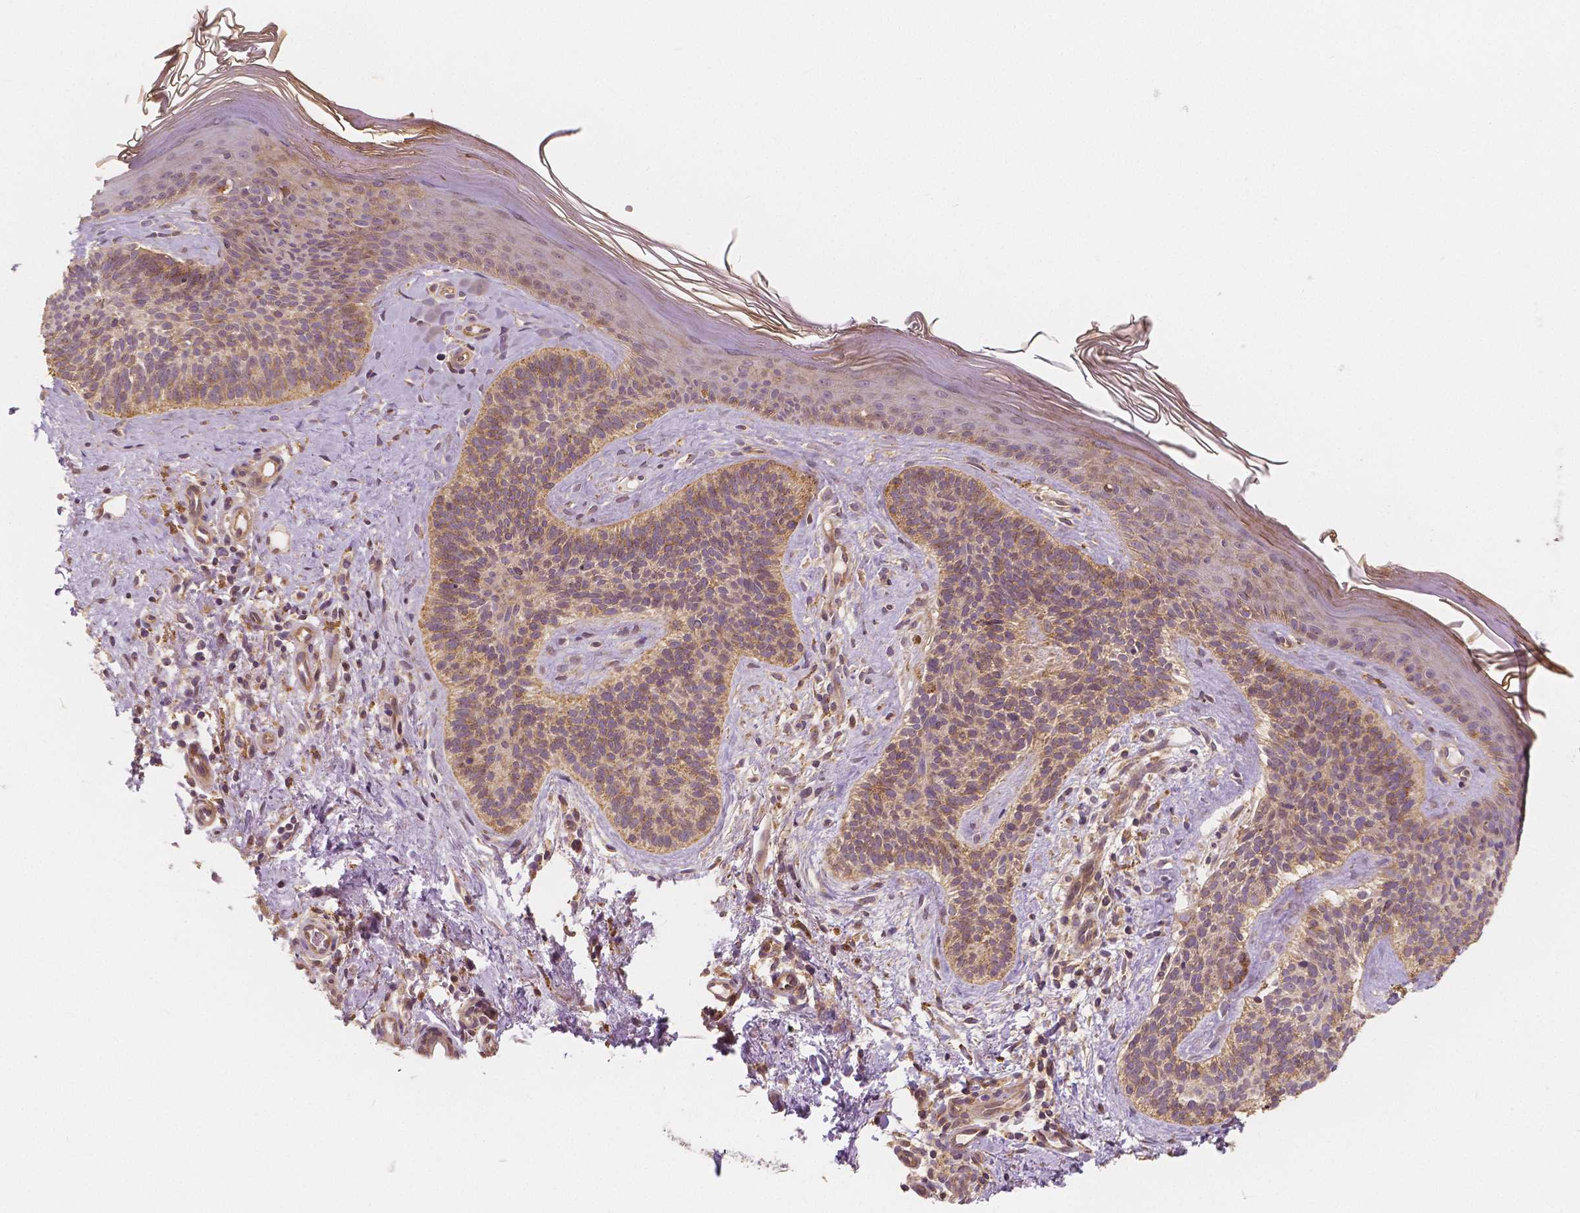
{"staining": {"intensity": "weak", "quantity": ">75%", "location": "cytoplasmic/membranous"}, "tissue": "skin cancer", "cell_type": "Tumor cells", "image_type": "cancer", "snomed": [{"axis": "morphology", "description": "Basal cell carcinoma"}, {"axis": "topography", "description": "Skin"}], "caption": "A photomicrograph of skin cancer stained for a protein shows weak cytoplasmic/membranous brown staining in tumor cells.", "gene": "SNX12", "patient": {"sex": "male", "age": 79}}